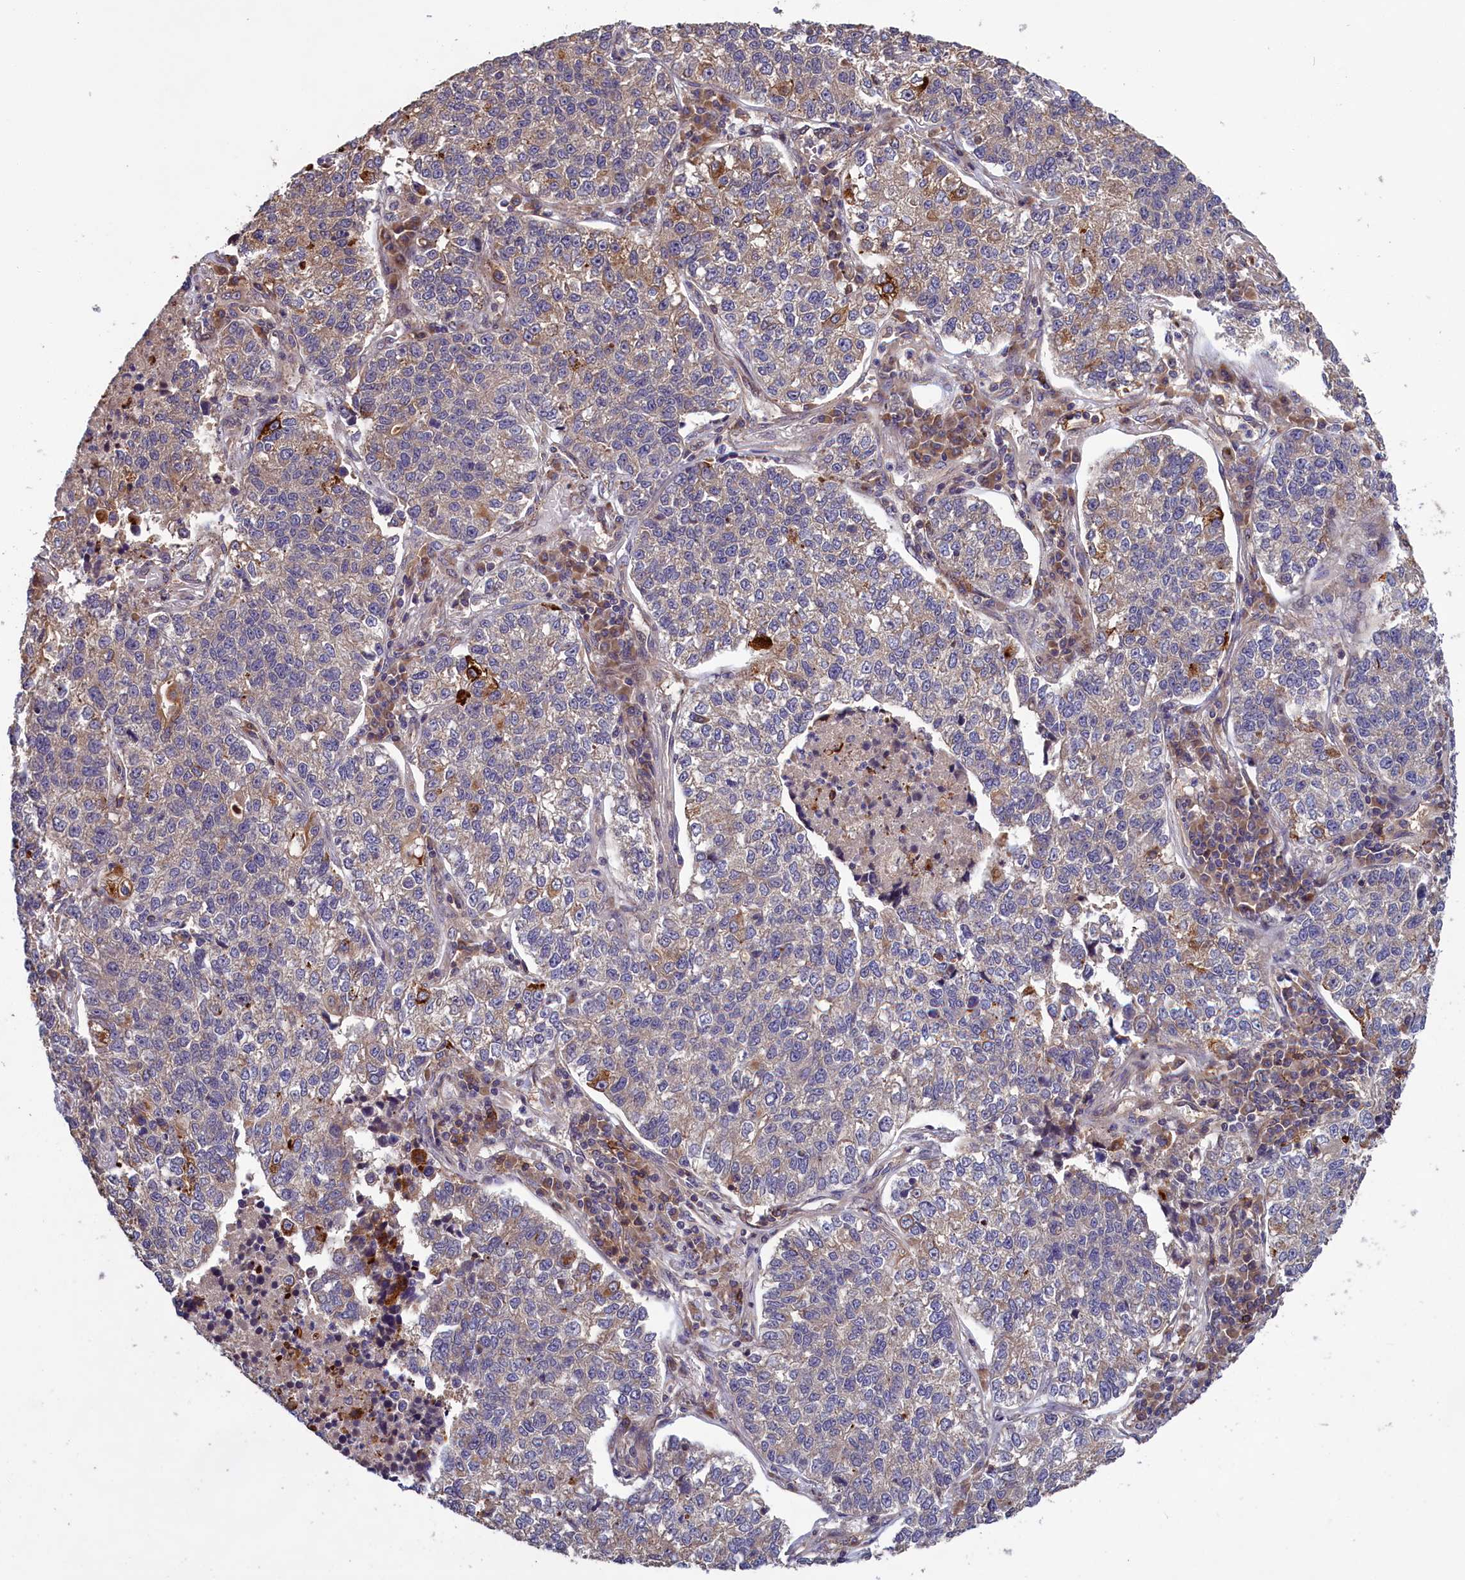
{"staining": {"intensity": "weak", "quantity": "<25%", "location": "cytoplasmic/membranous"}, "tissue": "lung cancer", "cell_type": "Tumor cells", "image_type": "cancer", "snomed": [{"axis": "morphology", "description": "Adenocarcinoma, NOS"}, {"axis": "topography", "description": "Lung"}], "caption": "Tumor cells are negative for protein expression in human lung cancer. (Brightfield microscopy of DAB immunohistochemistry (IHC) at high magnification).", "gene": "DENND1B", "patient": {"sex": "male", "age": 49}}